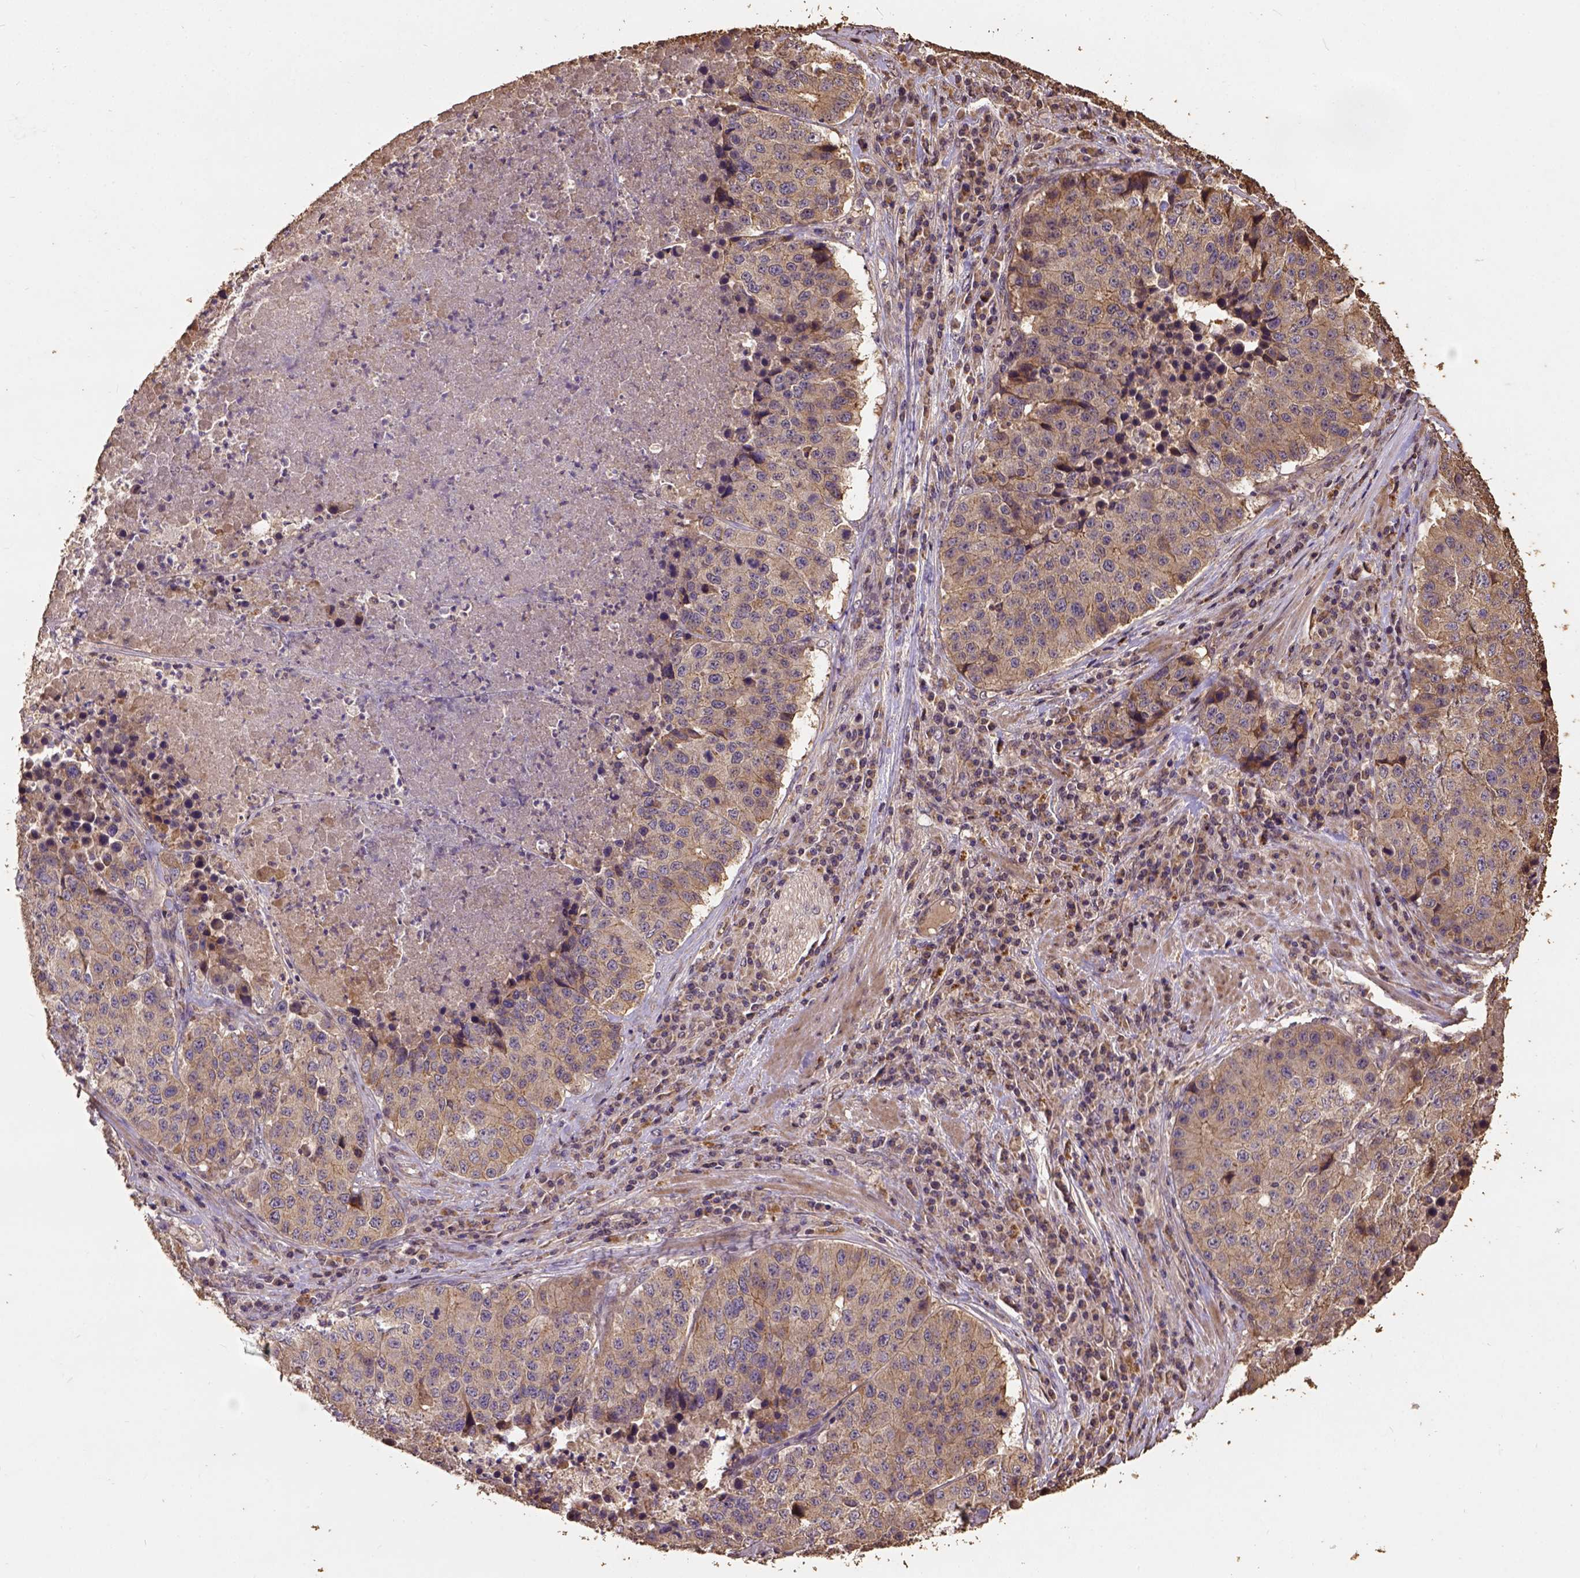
{"staining": {"intensity": "moderate", "quantity": "25%-75%", "location": "cytoplasmic/membranous"}, "tissue": "stomach cancer", "cell_type": "Tumor cells", "image_type": "cancer", "snomed": [{"axis": "morphology", "description": "Adenocarcinoma, NOS"}, {"axis": "topography", "description": "Stomach"}], "caption": "A histopathology image of stomach cancer stained for a protein displays moderate cytoplasmic/membranous brown staining in tumor cells. (DAB (3,3'-diaminobenzidine) IHC with brightfield microscopy, high magnification).", "gene": "ATP1B3", "patient": {"sex": "male", "age": 71}}